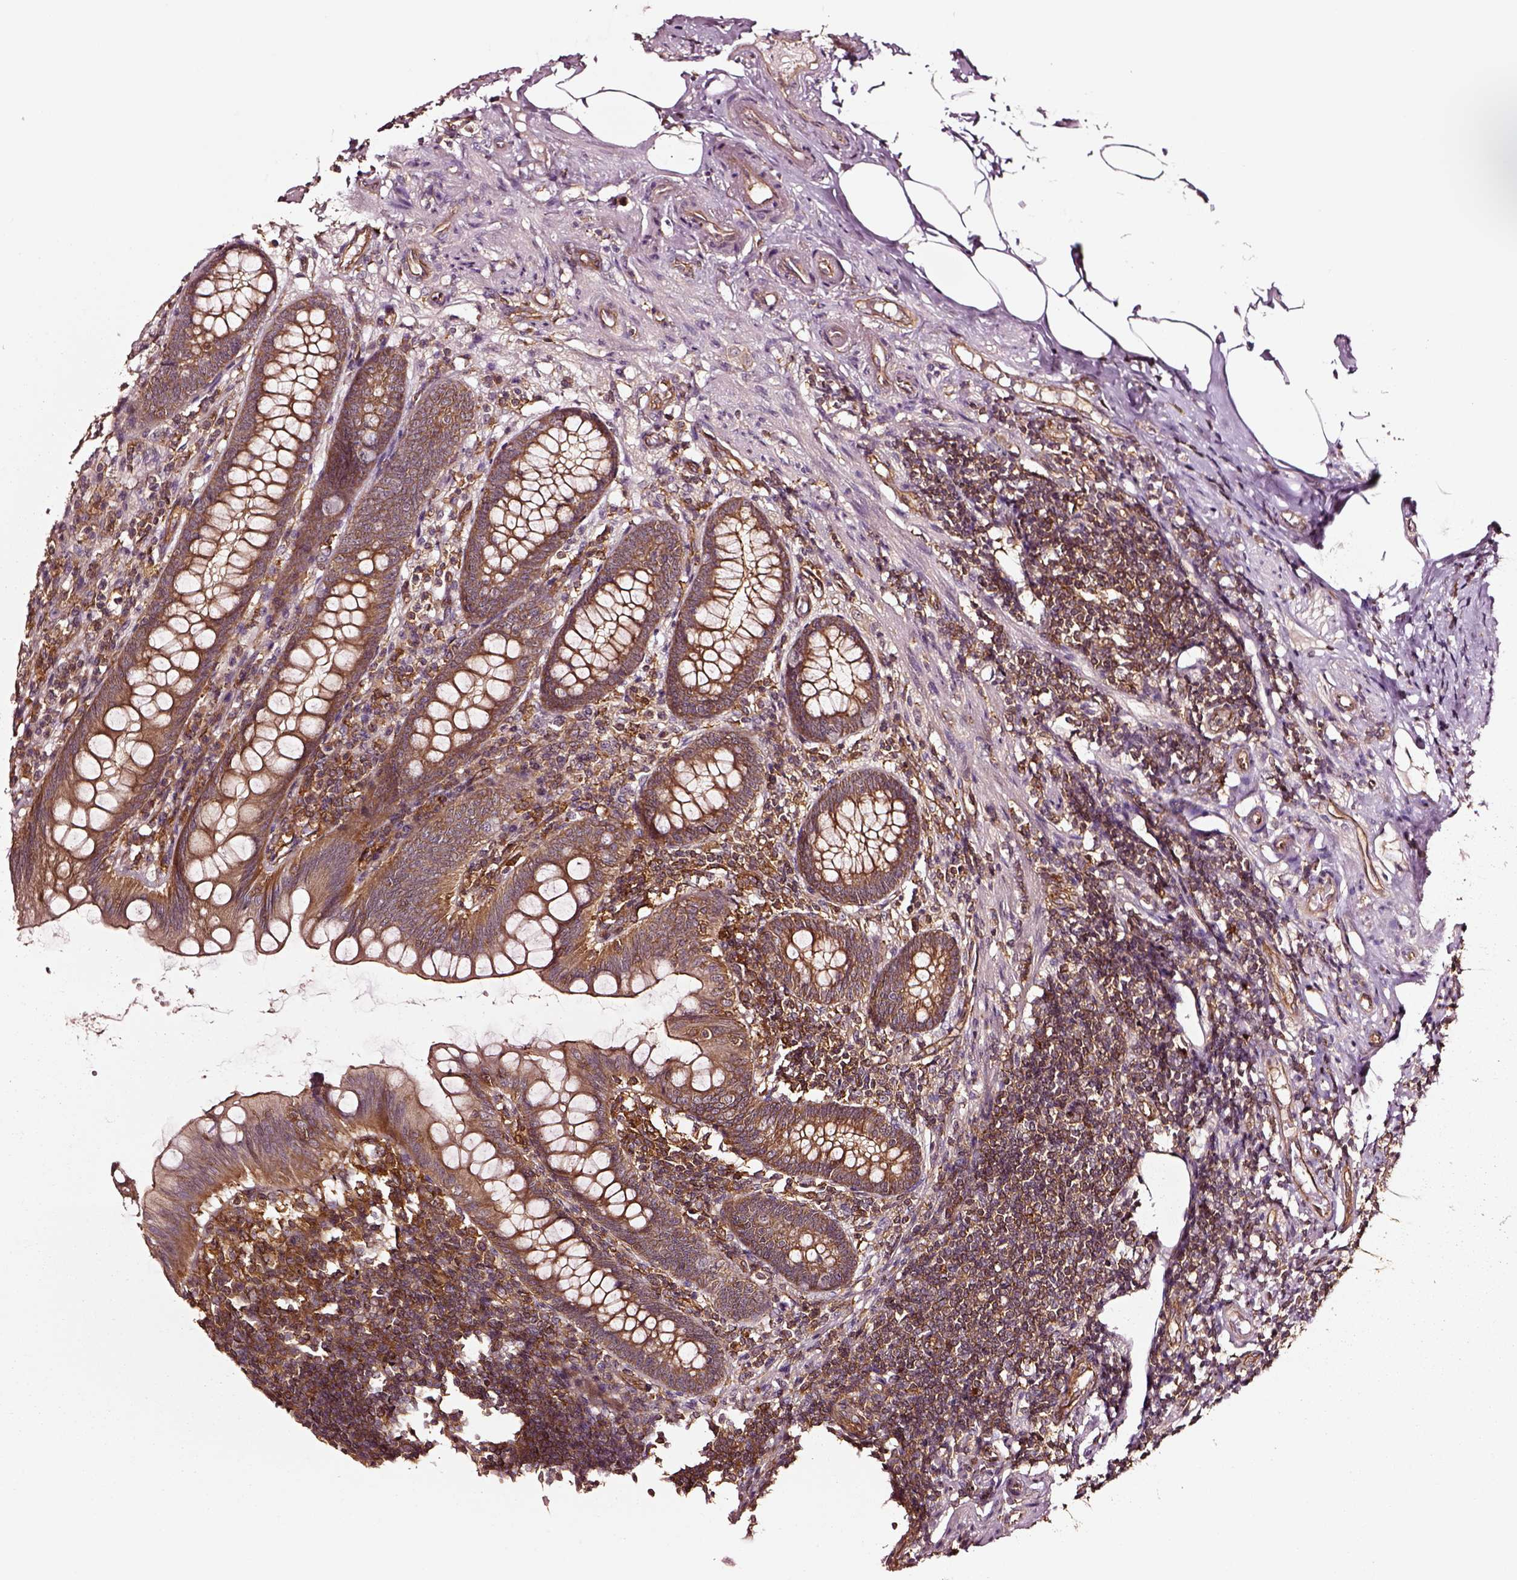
{"staining": {"intensity": "moderate", "quantity": ">75%", "location": "cytoplasmic/membranous"}, "tissue": "appendix", "cell_type": "Glandular cells", "image_type": "normal", "snomed": [{"axis": "morphology", "description": "Normal tissue, NOS"}, {"axis": "topography", "description": "Appendix"}], "caption": "Glandular cells exhibit medium levels of moderate cytoplasmic/membranous expression in about >75% of cells in unremarkable appendix. (brown staining indicates protein expression, while blue staining denotes nuclei).", "gene": "RASSF5", "patient": {"sex": "female", "age": 57}}